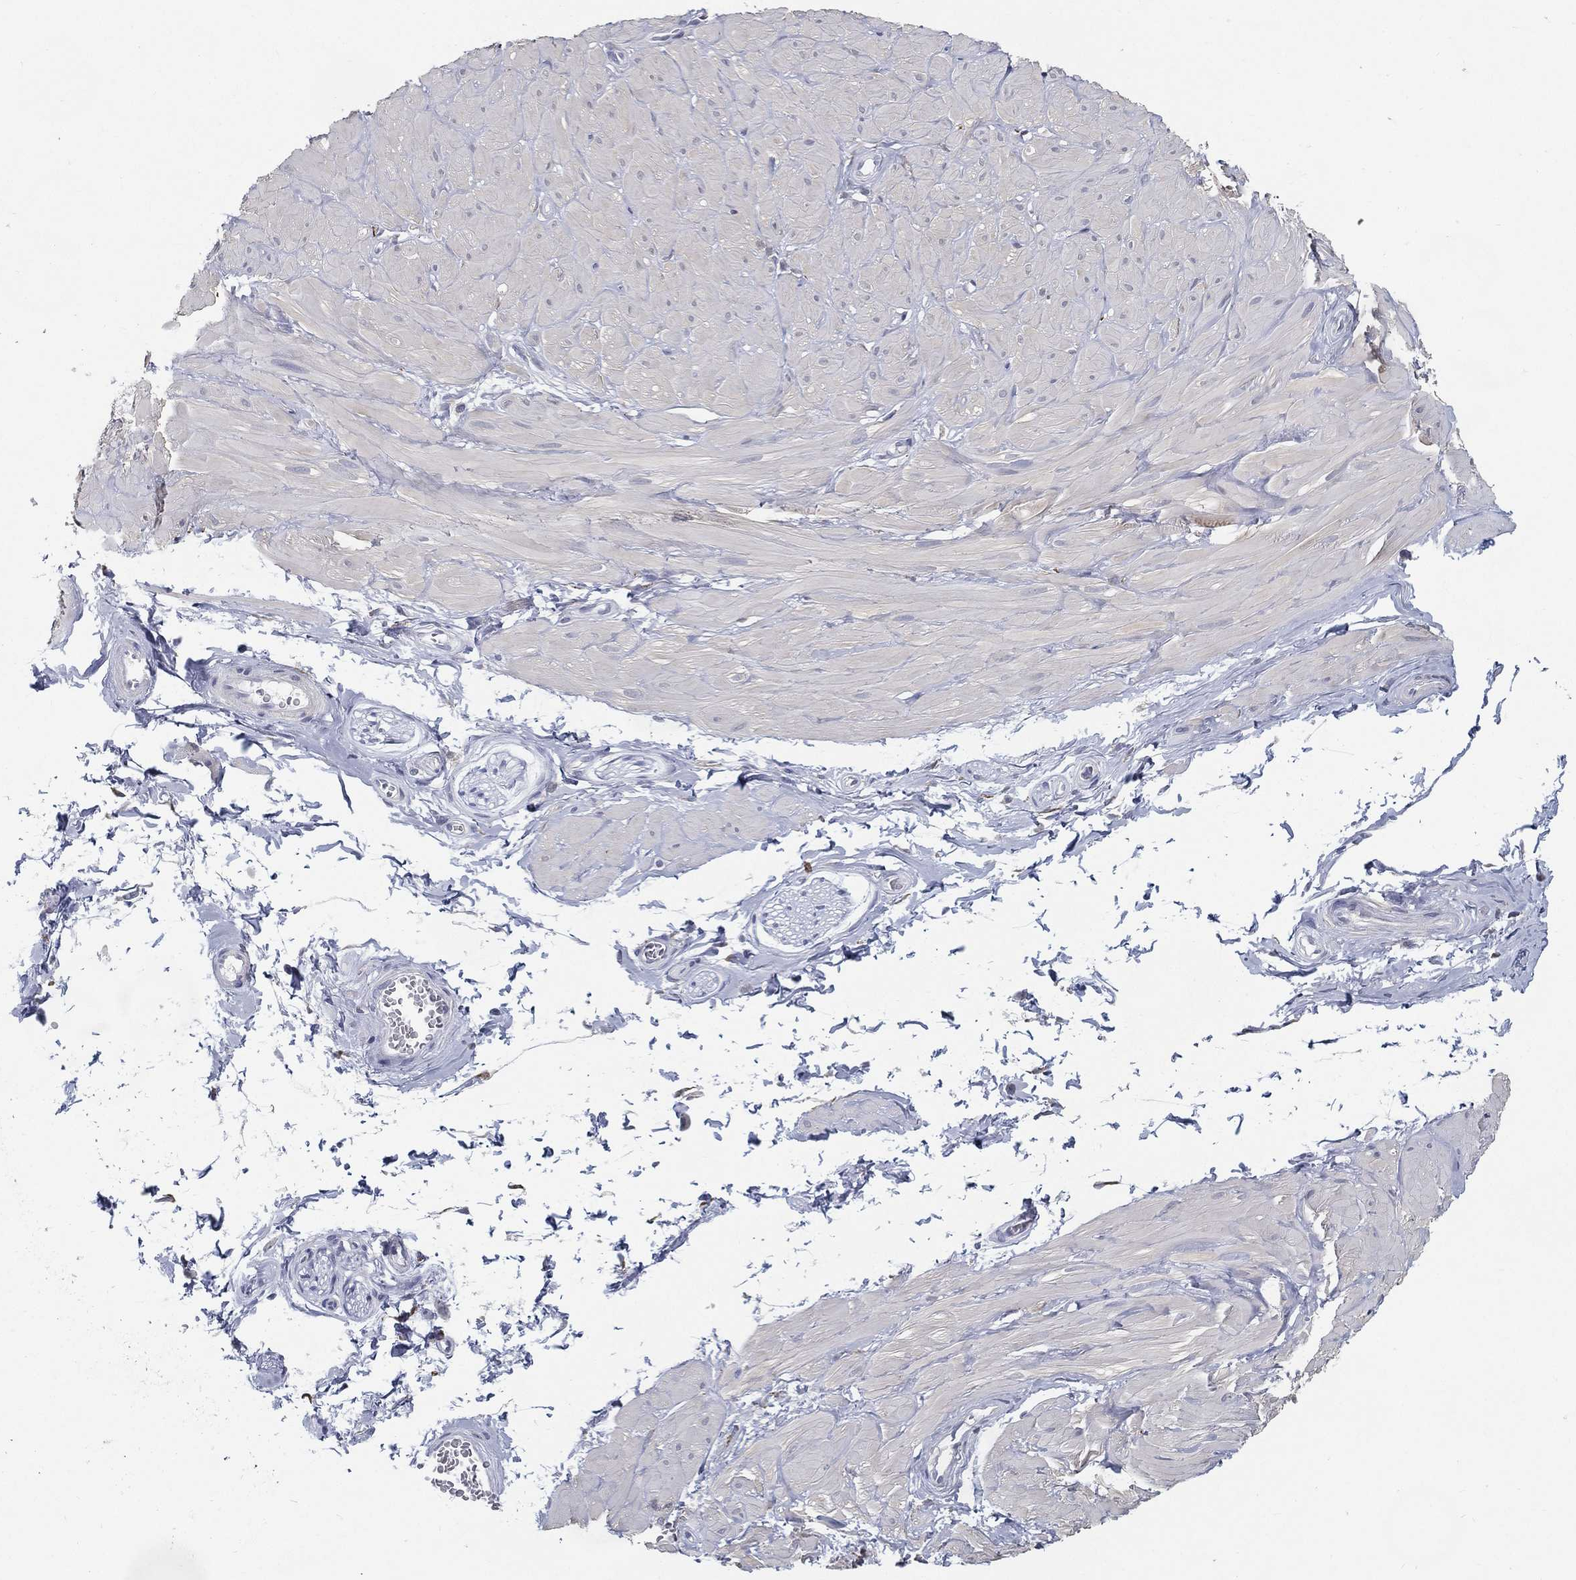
{"staining": {"intensity": "negative", "quantity": "none", "location": "none"}, "tissue": "soft tissue", "cell_type": "Fibroblasts", "image_type": "normal", "snomed": [{"axis": "morphology", "description": "Normal tissue, NOS"}, {"axis": "topography", "description": "Smooth muscle"}, {"axis": "topography", "description": "Peripheral nerve tissue"}], "caption": "The micrograph shows no significant staining in fibroblasts of soft tissue. (Brightfield microscopy of DAB immunohistochemistry (IHC) at high magnification).", "gene": "C19orf18", "patient": {"sex": "male", "age": 22}}